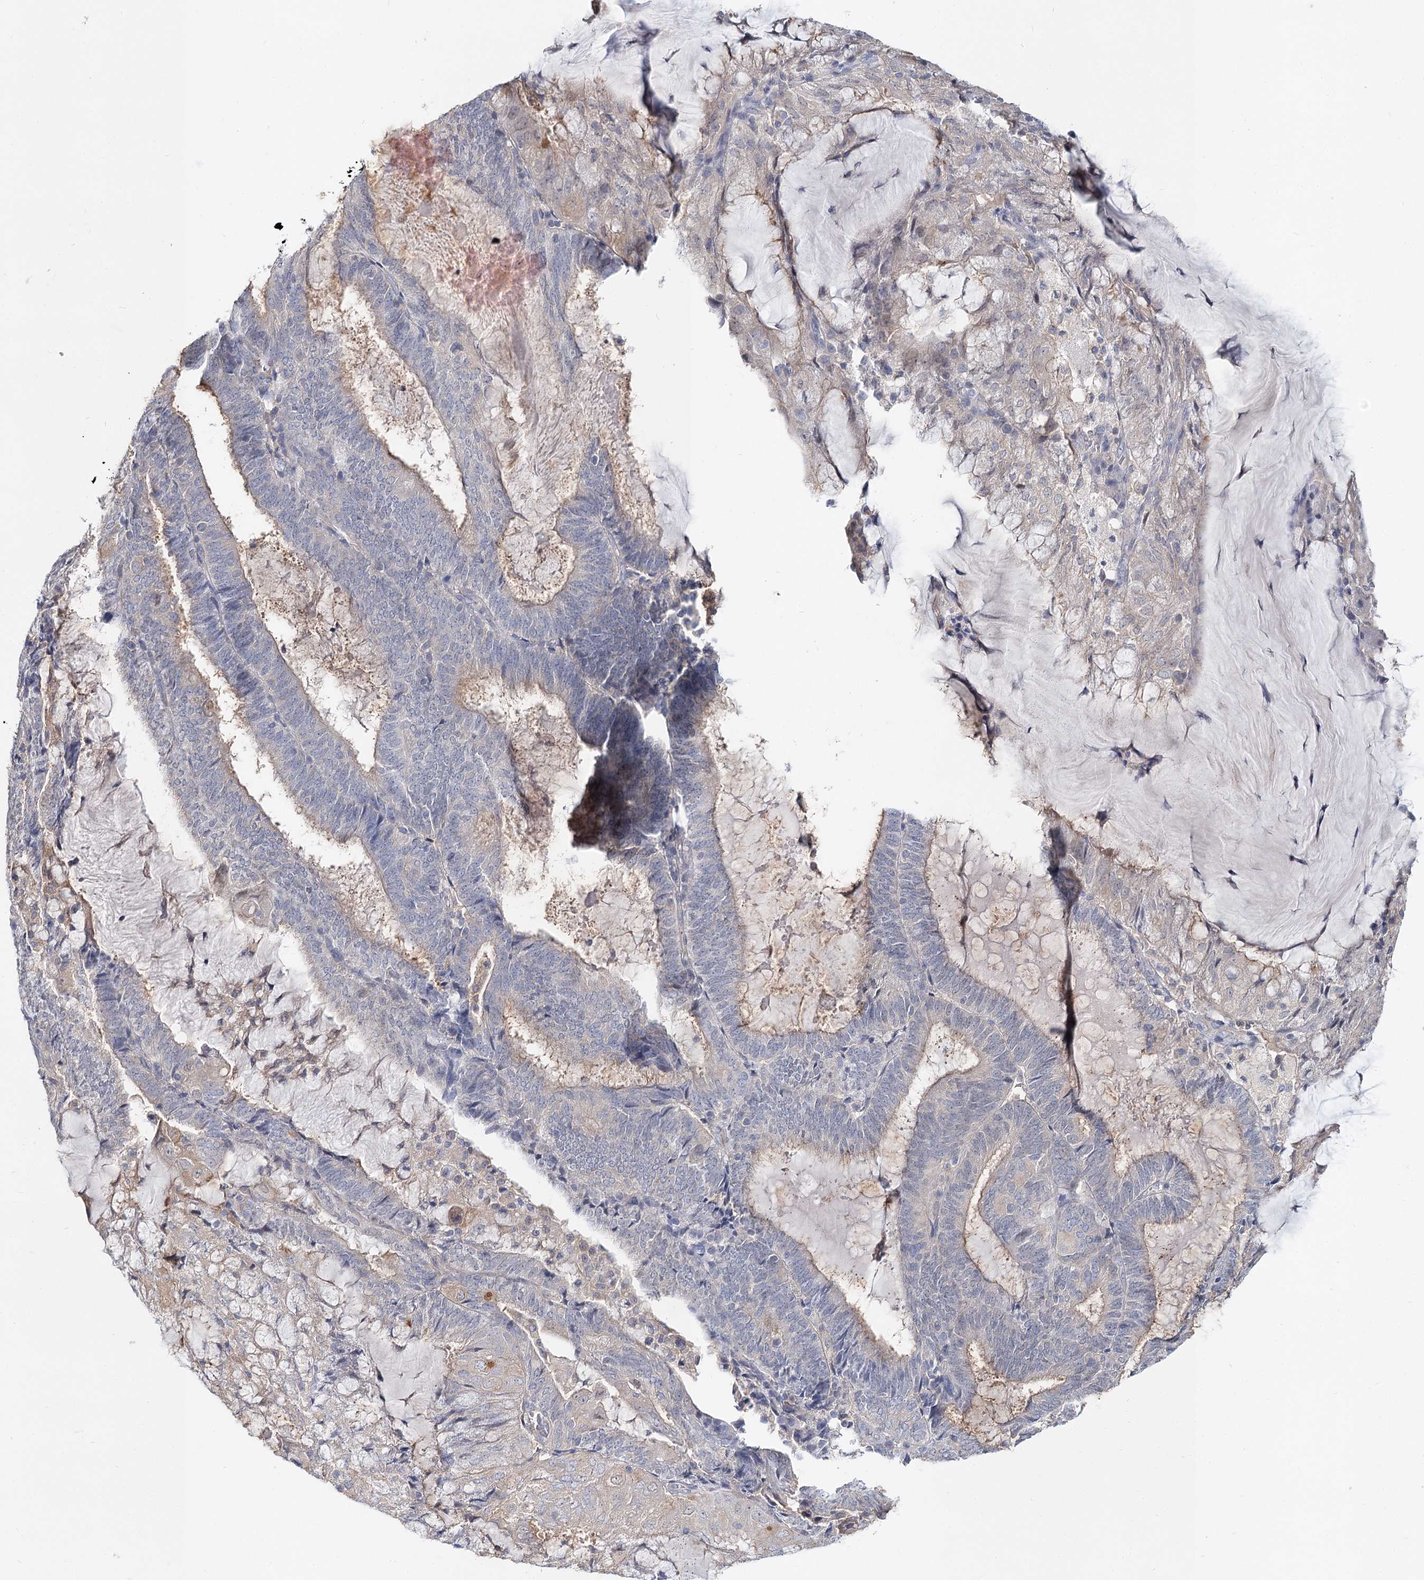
{"staining": {"intensity": "negative", "quantity": "none", "location": "none"}, "tissue": "endometrial cancer", "cell_type": "Tumor cells", "image_type": "cancer", "snomed": [{"axis": "morphology", "description": "Adenocarcinoma, NOS"}, {"axis": "topography", "description": "Endometrium"}], "caption": "This is a histopathology image of immunohistochemistry (IHC) staining of endometrial cancer (adenocarcinoma), which shows no staining in tumor cells.", "gene": "UGP2", "patient": {"sex": "female", "age": 81}}